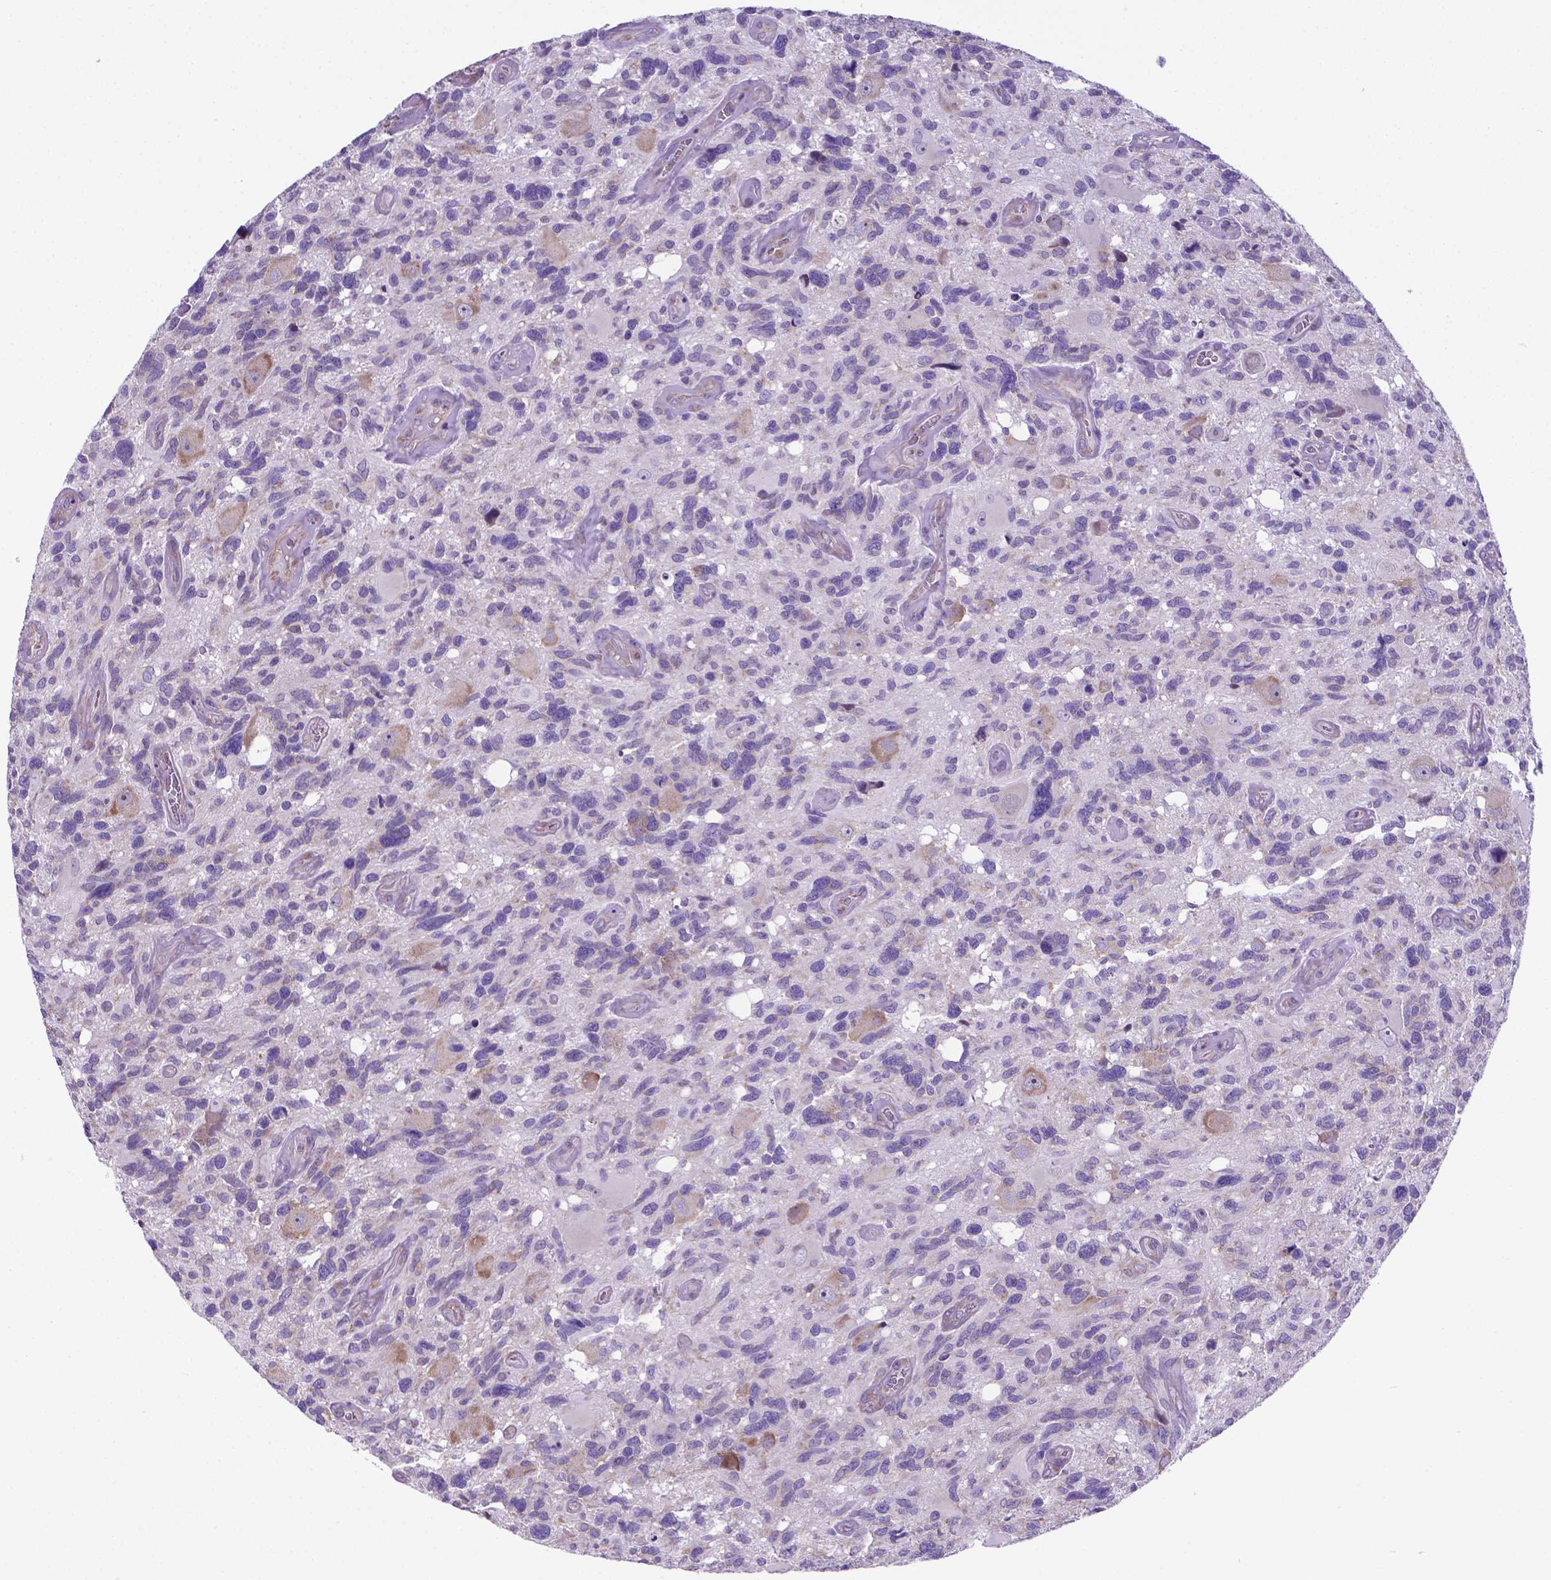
{"staining": {"intensity": "negative", "quantity": "none", "location": "none"}, "tissue": "glioma", "cell_type": "Tumor cells", "image_type": "cancer", "snomed": [{"axis": "morphology", "description": "Glioma, malignant, High grade"}, {"axis": "topography", "description": "Brain"}], "caption": "High power microscopy histopathology image of an IHC histopathology image of glioma, revealing no significant expression in tumor cells.", "gene": "RPL6", "patient": {"sex": "male", "age": 49}}